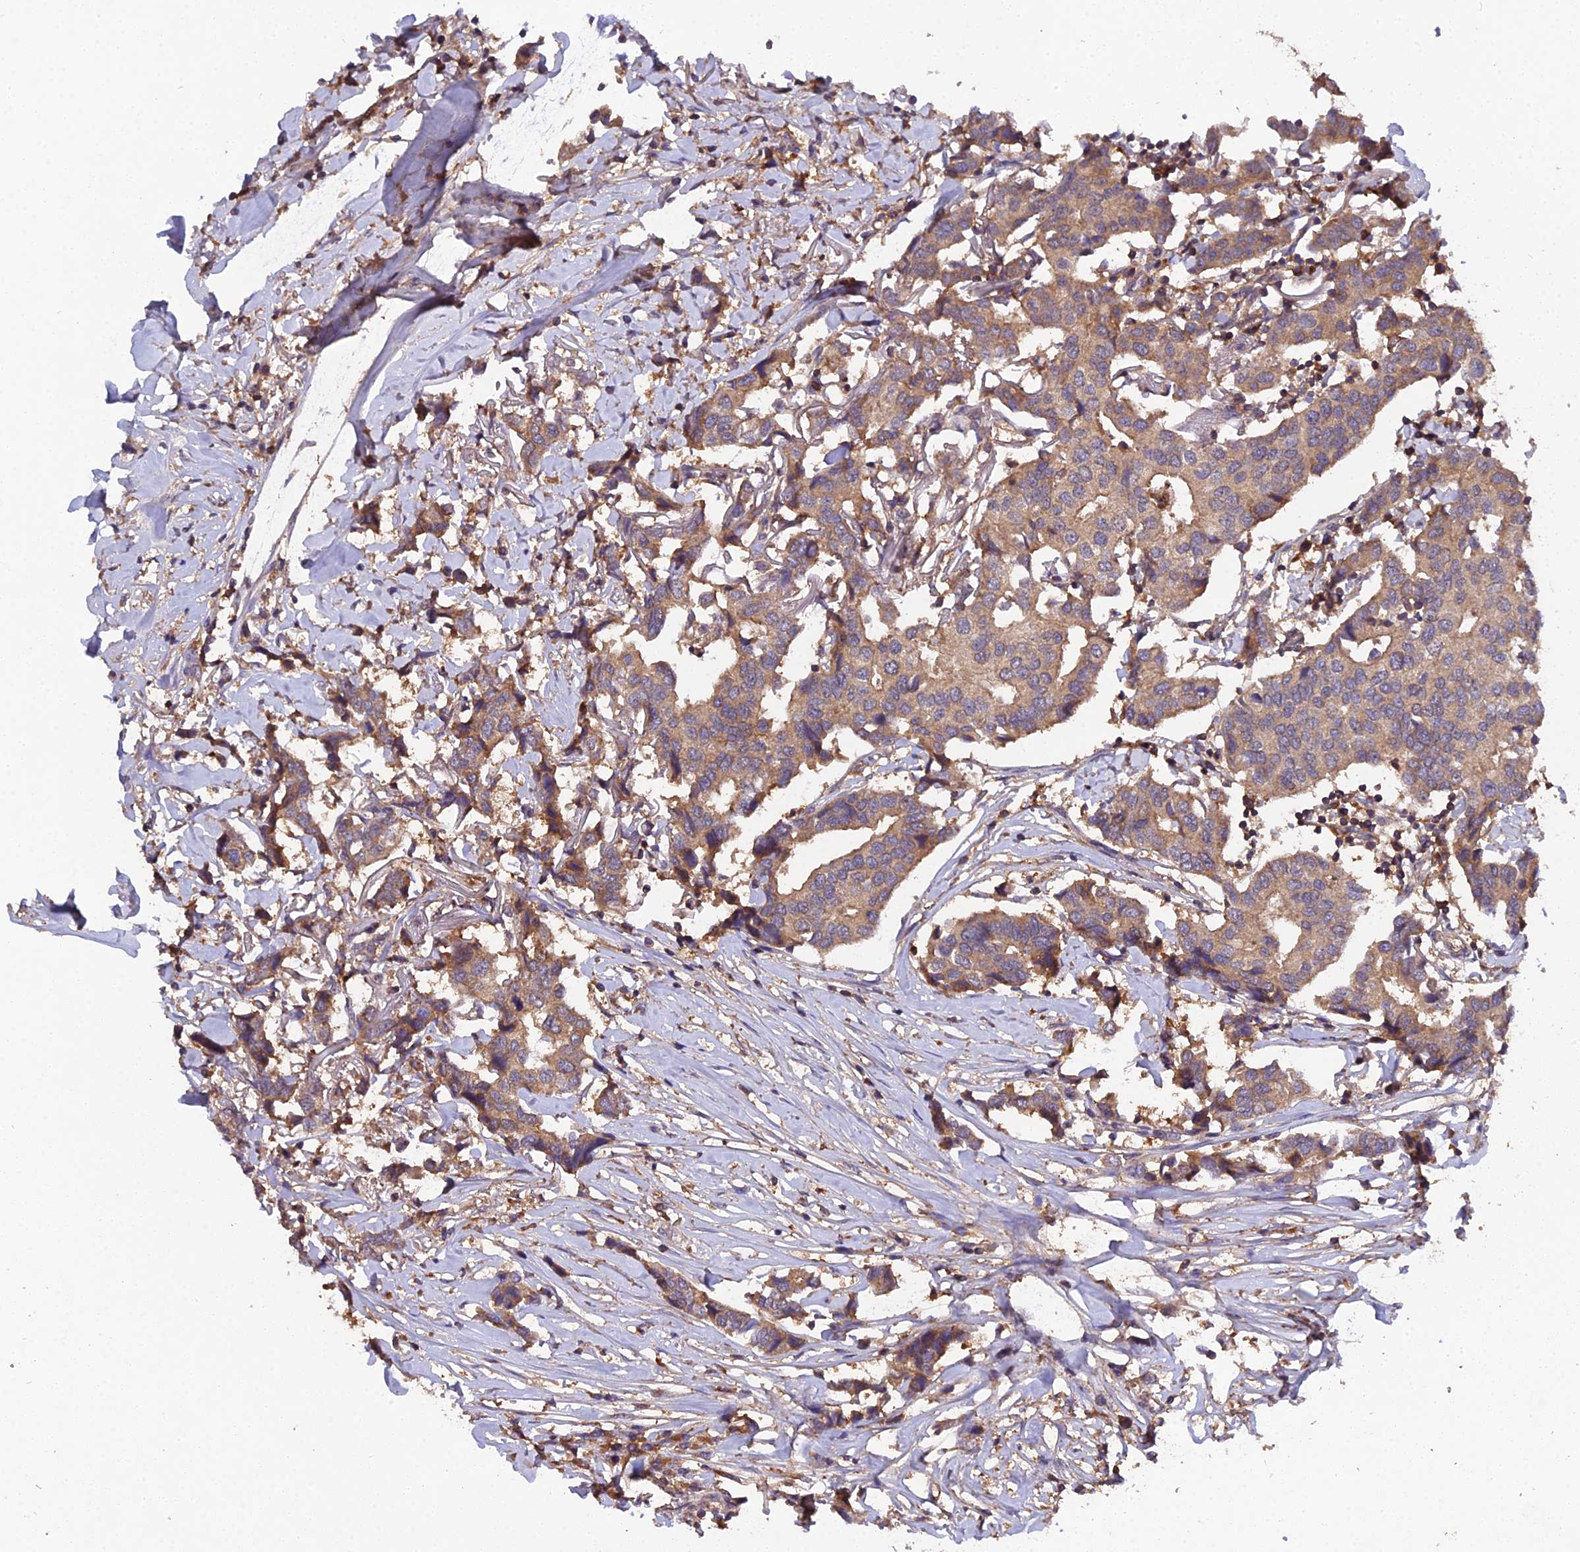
{"staining": {"intensity": "moderate", "quantity": ">75%", "location": "cytoplasmic/membranous"}, "tissue": "breast cancer", "cell_type": "Tumor cells", "image_type": "cancer", "snomed": [{"axis": "morphology", "description": "Duct carcinoma"}, {"axis": "topography", "description": "Breast"}], "caption": "Protein staining of infiltrating ductal carcinoma (breast) tissue displays moderate cytoplasmic/membranous staining in about >75% of tumor cells.", "gene": "TMEM258", "patient": {"sex": "female", "age": 80}}